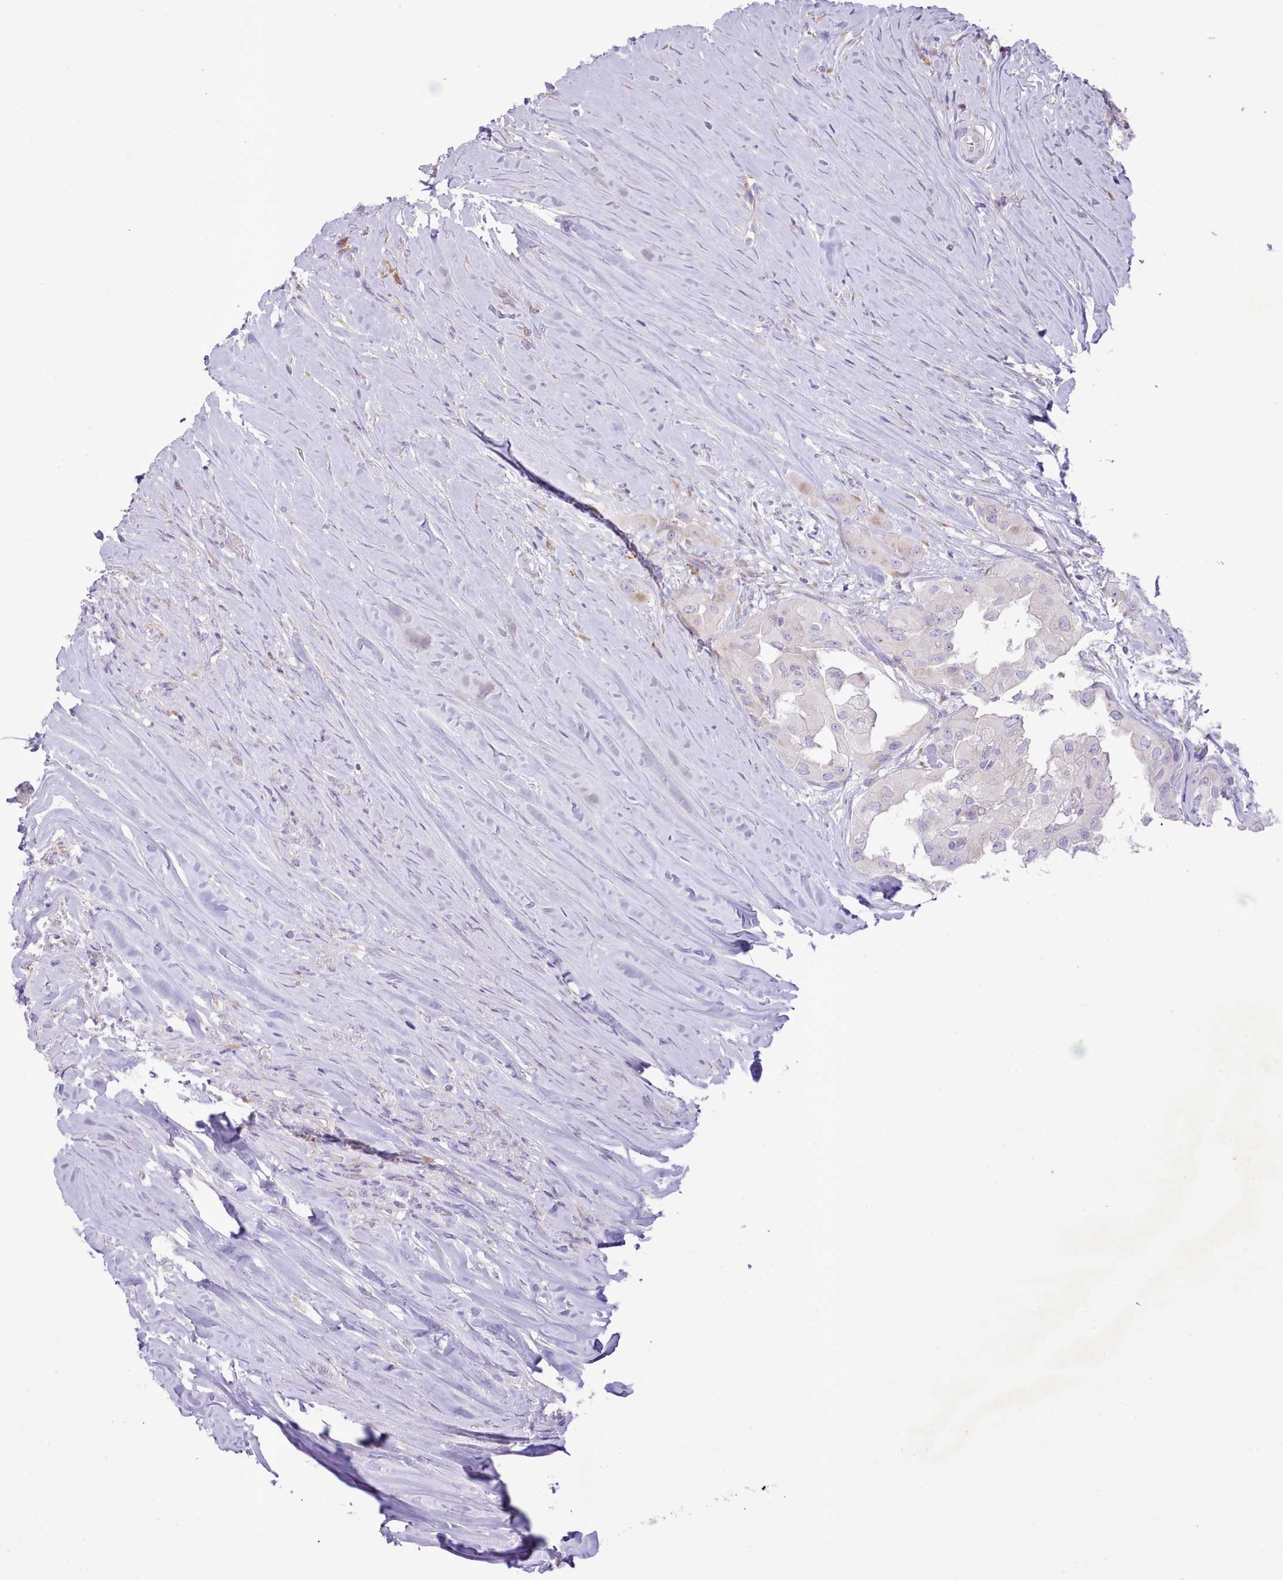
{"staining": {"intensity": "negative", "quantity": "none", "location": "none"}, "tissue": "thyroid cancer", "cell_type": "Tumor cells", "image_type": "cancer", "snomed": [{"axis": "morphology", "description": "Papillary adenocarcinoma, NOS"}, {"axis": "topography", "description": "Thyroid gland"}], "caption": "Immunohistochemistry photomicrograph of neoplastic tissue: thyroid cancer (papillary adenocarcinoma) stained with DAB (3,3'-diaminobenzidine) displays no significant protein positivity in tumor cells.", "gene": "CCL1", "patient": {"sex": "female", "age": 59}}